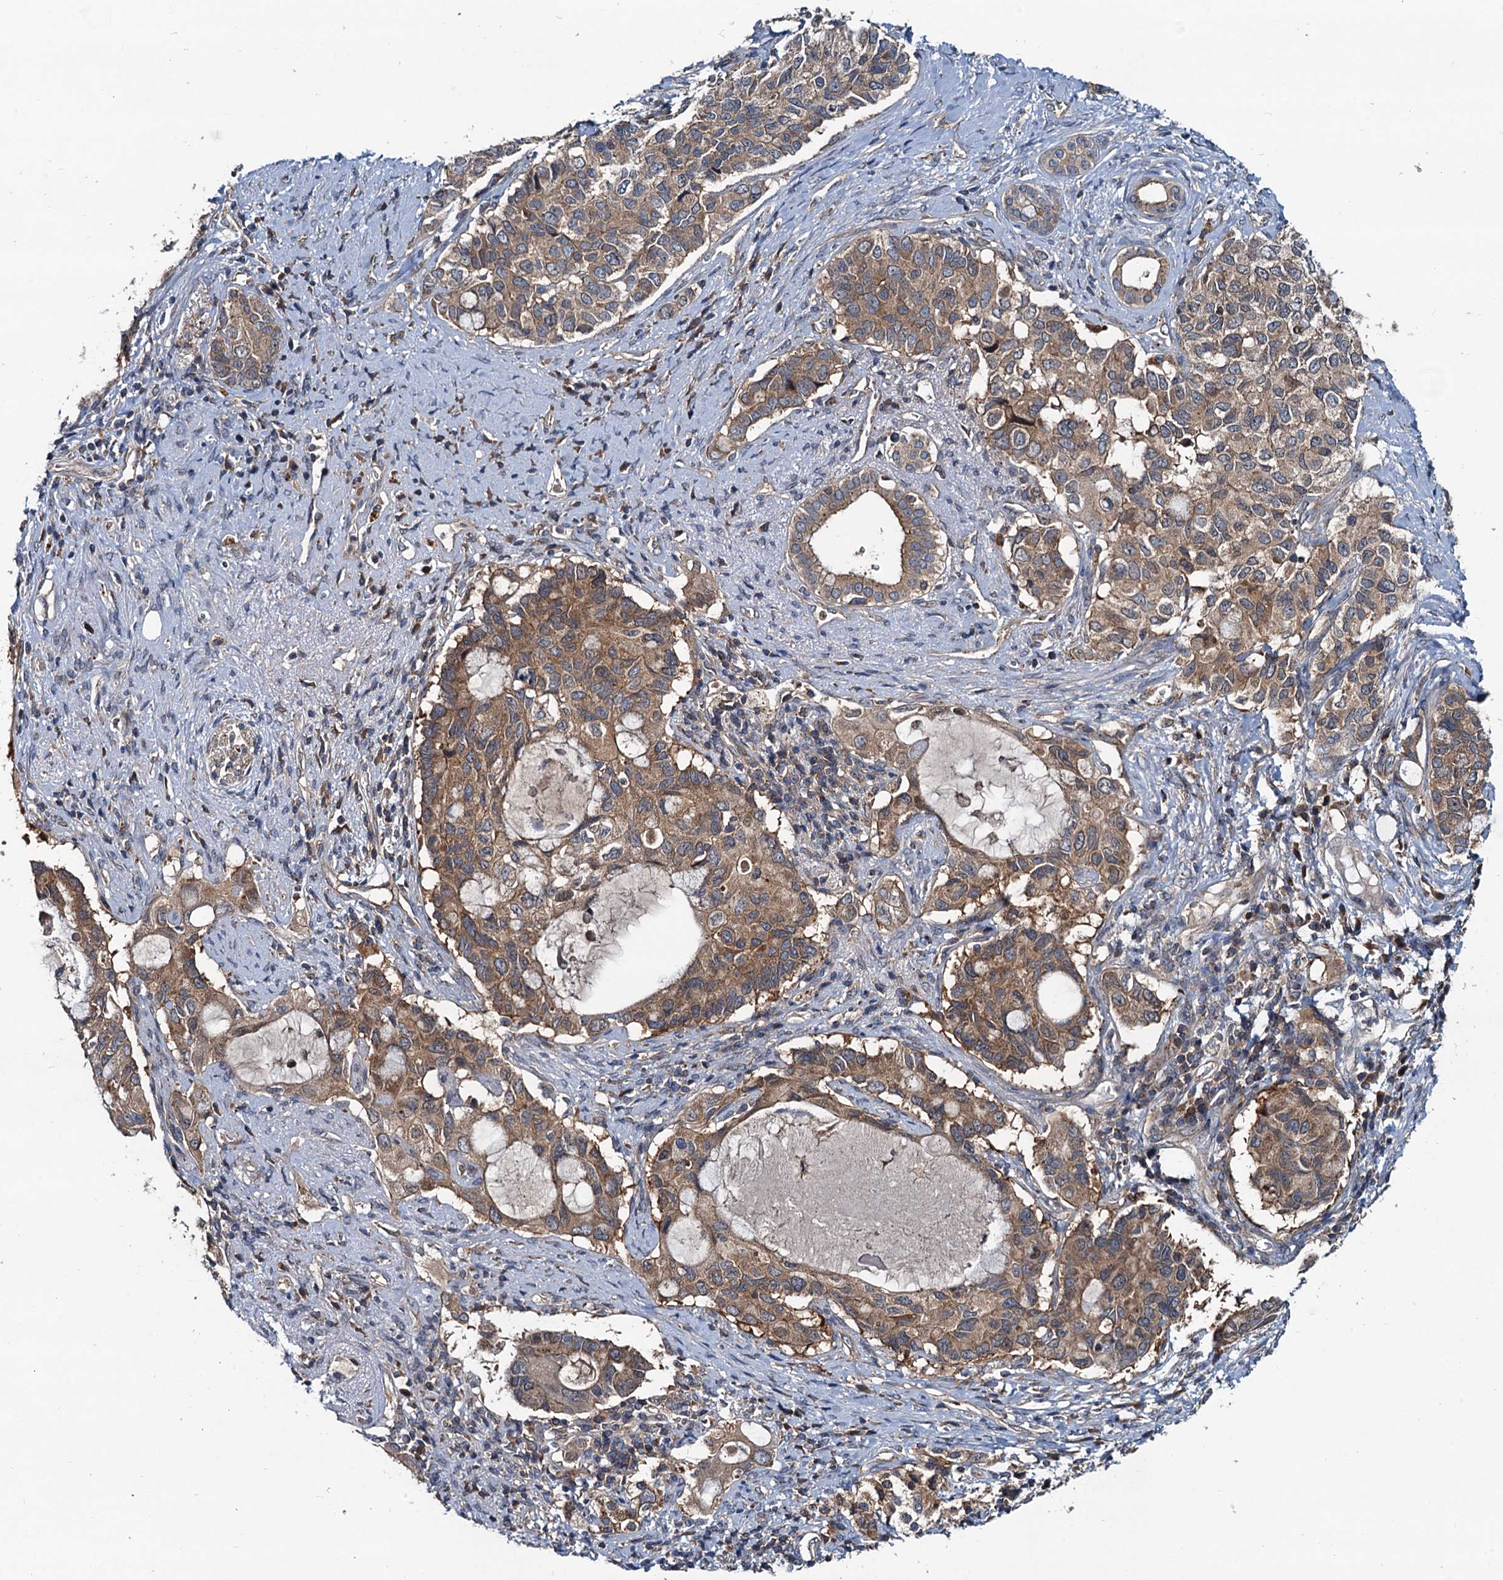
{"staining": {"intensity": "moderate", "quantity": ">75%", "location": "cytoplasmic/membranous"}, "tissue": "pancreatic cancer", "cell_type": "Tumor cells", "image_type": "cancer", "snomed": [{"axis": "morphology", "description": "Adenocarcinoma, NOS"}, {"axis": "topography", "description": "Pancreas"}], "caption": "Human pancreatic adenocarcinoma stained with a protein marker reveals moderate staining in tumor cells.", "gene": "EFL1", "patient": {"sex": "female", "age": 56}}